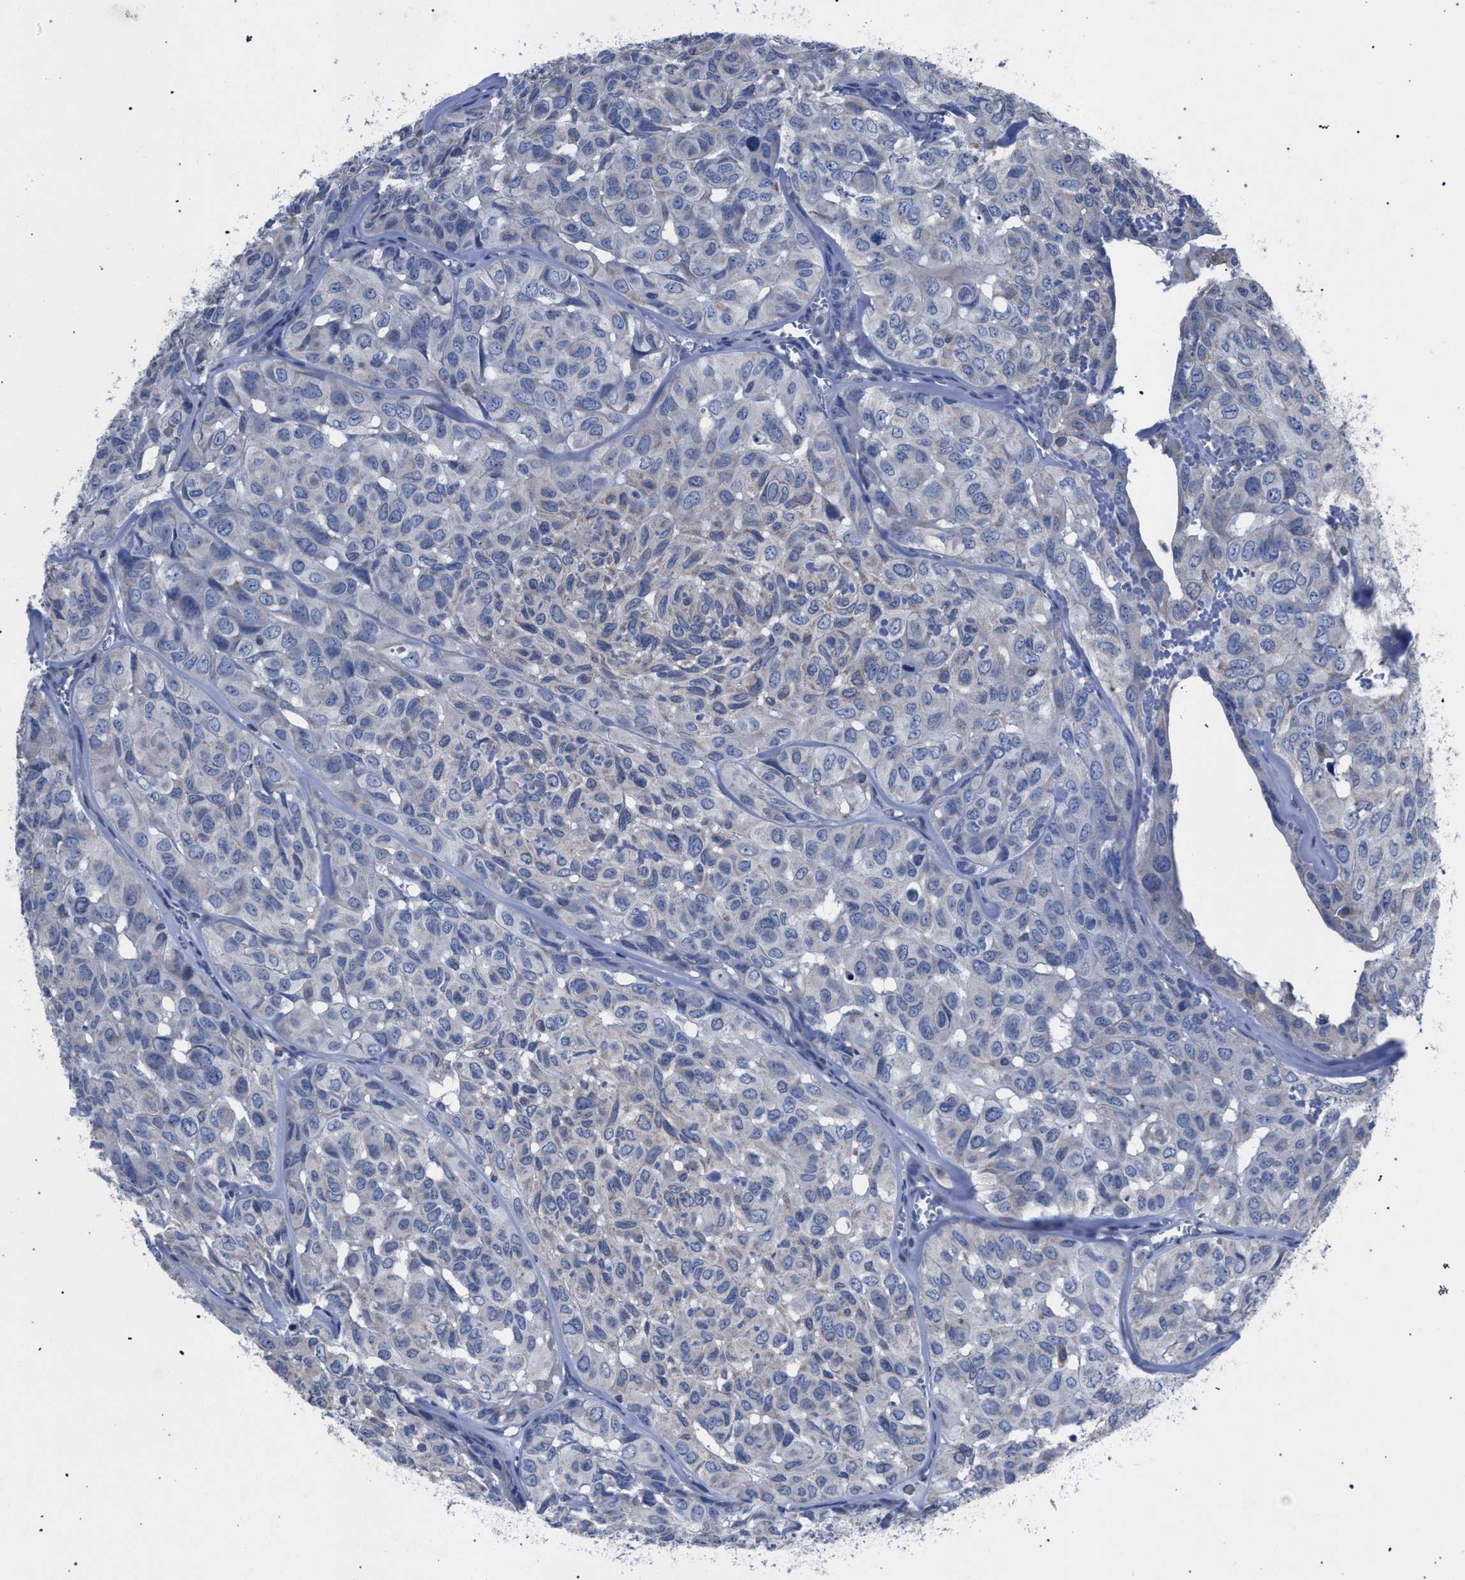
{"staining": {"intensity": "negative", "quantity": "none", "location": "none"}, "tissue": "head and neck cancer", "cell_type": "Tumor cells", "image_type": "cancer", "snomed": [{"axis": "morphology", "description": "Adenocarcinoma, NOS"}, {"axis": "topography", "description": "Salivary gland, NOS"}, {"axis": "topography", "description": "Head-Neck"}], "caption": "Tumor cells show no significant expression in adenocarcinoma (head and neck).", "gene": "CRYZ", "patient": {"sex": "female", "age": 76}}